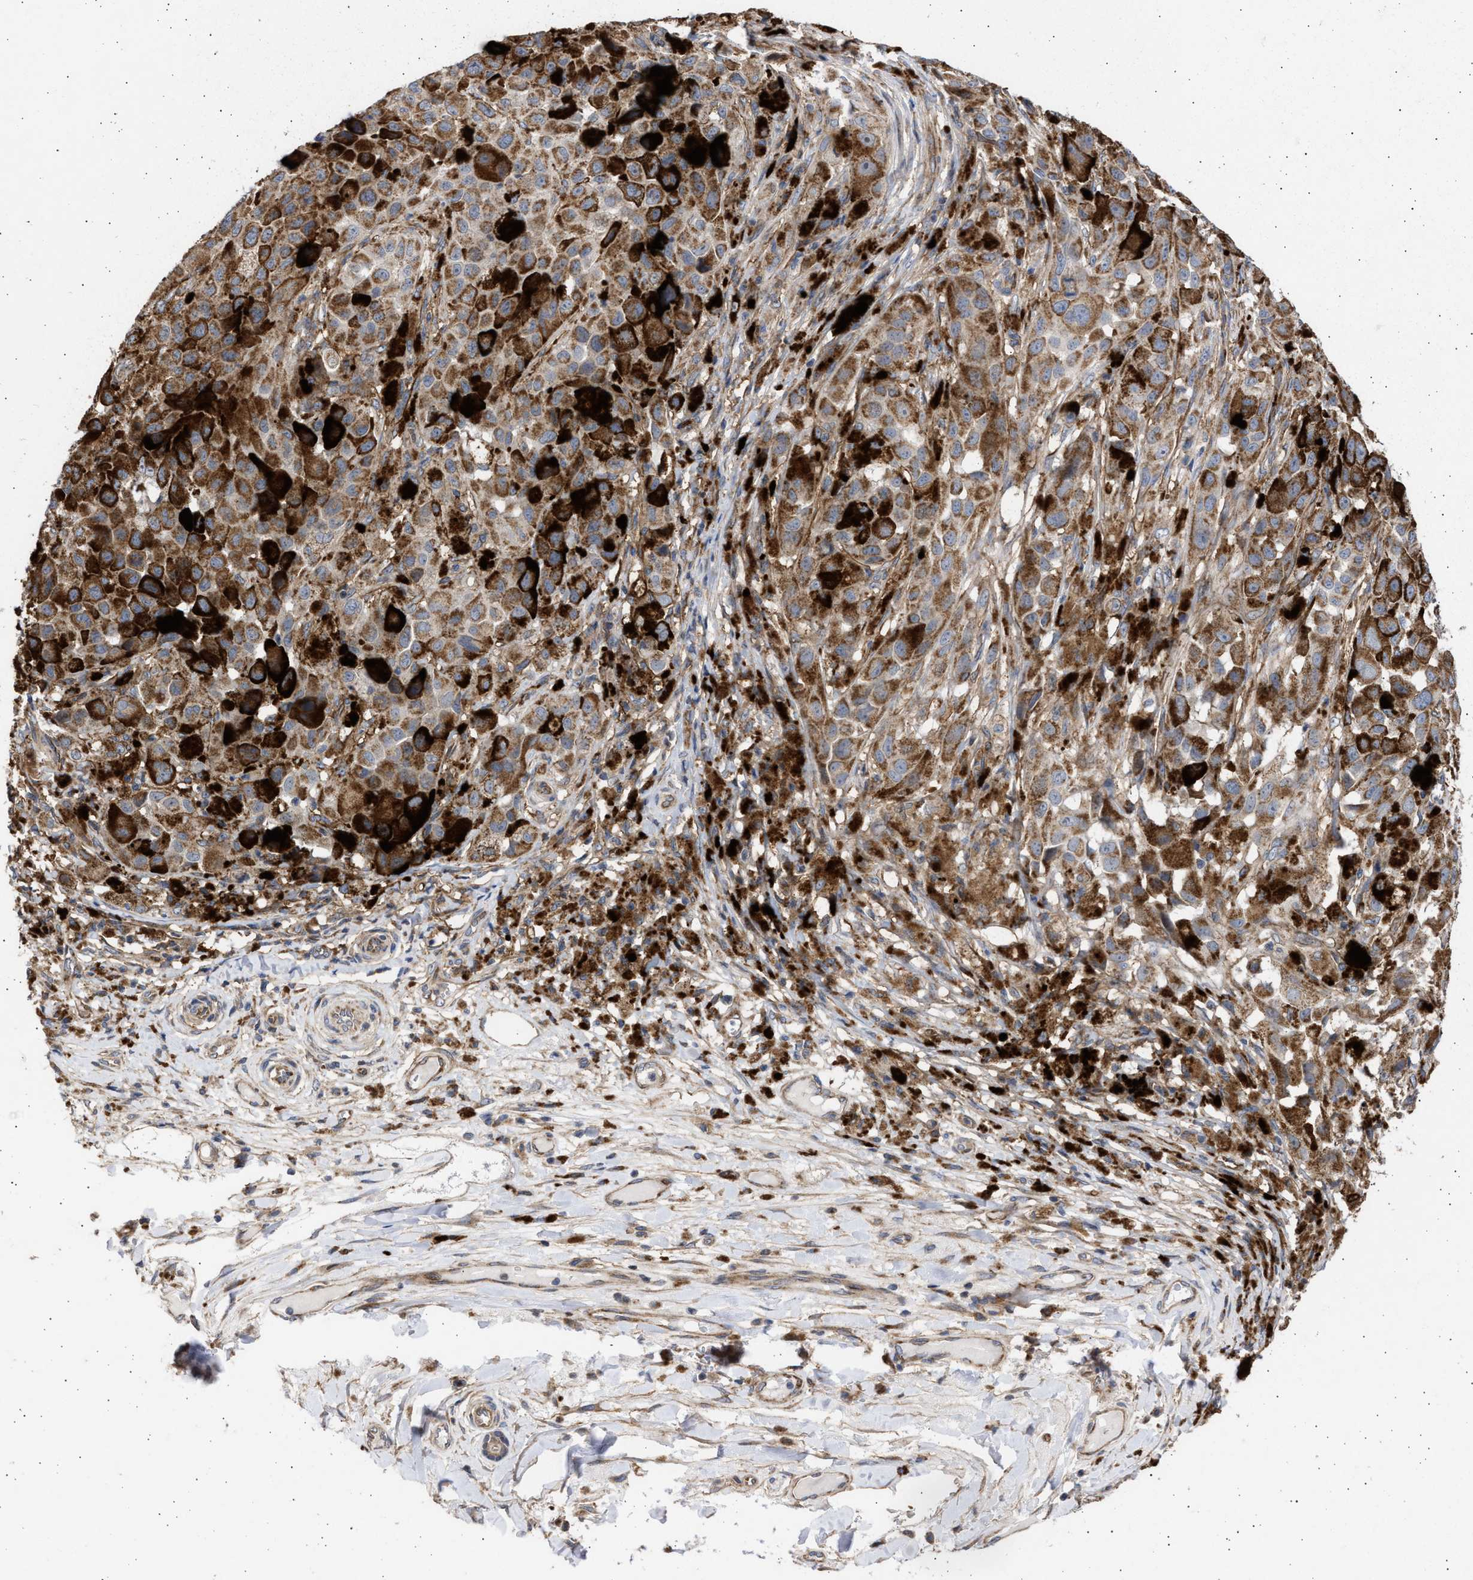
{"staining": {"intensity": "moderate", "quantity": ">75%", "location": "cytoplasmic/membranous"}, "tissue": "melanoma", "cell_type": "Tumor cells", "image_type": "cancer", "snomed": [{"axis": "morphology", "description": "Malignant melanoma, NOS"}, {"axis": "topography", "description": "Skin"}], "caption": "A histopathology image showing moderate cytoplasmic/membranous expression in approximately >75% of tumor cells in malignant melanoma, as visualized by brown immunohistochemical staining.", "gene": "TTC19", "patient": {"sex": "male", "age": 96}}